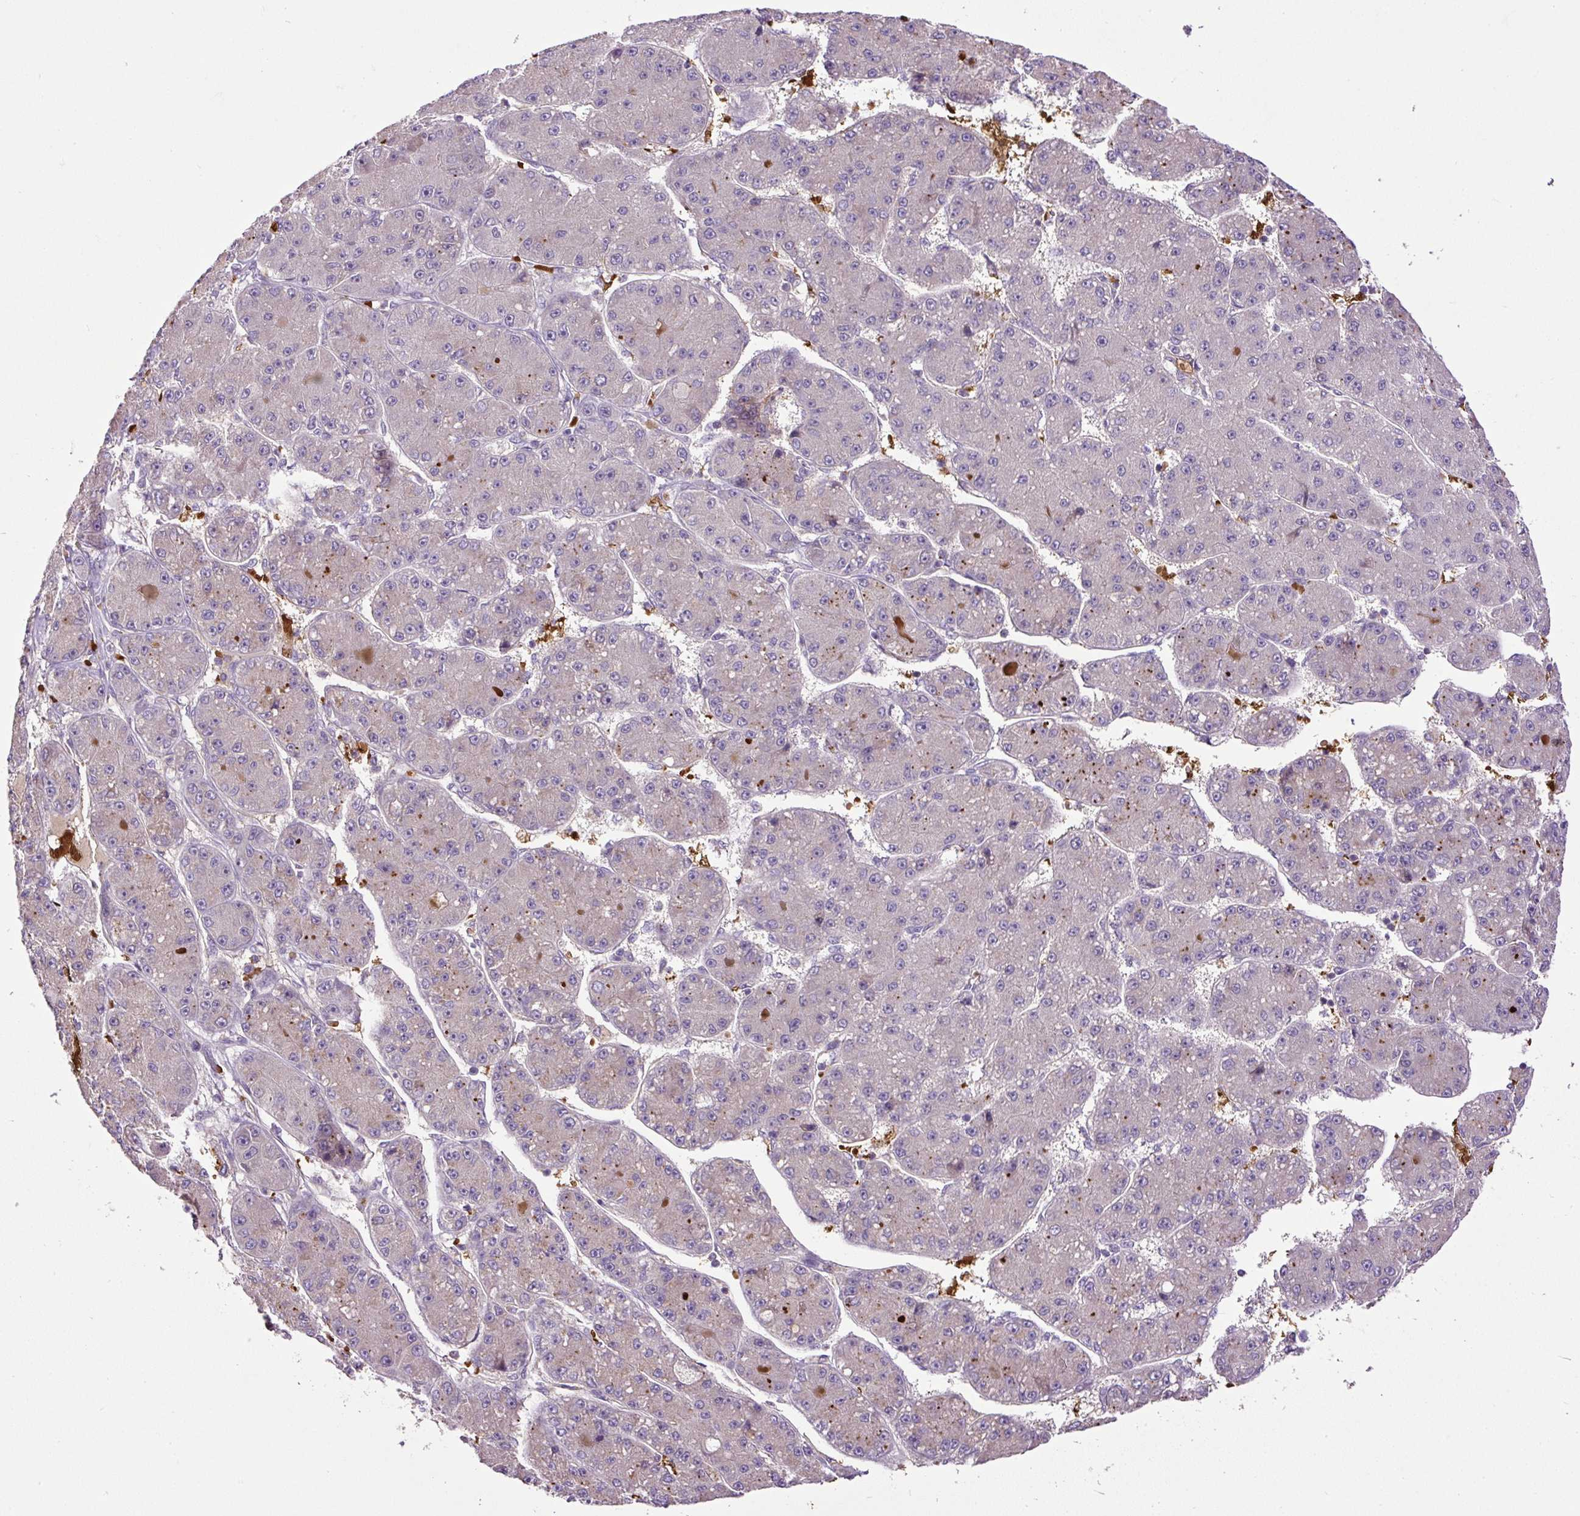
{"staining": {"intensity": "negative", "quantity": "none", "location": "none"}, "tissue": "liver cancer", "cell_type": "Tumor cells", "image_type": "cancer", "snomed": [{"axis": "morphology", "description": "Carcinoma, Hepatocellular, NOS"}, {"axis": "topography", "description": "Liver"}], "caption": "Photomicrograph shows no significant protein expression in tumor cells of liver cancer (hepatocellular carcinoma). Nuclei are stained in blue.", "gene": "CXCL13", "patient": {"sex": "male", "age": 67}}